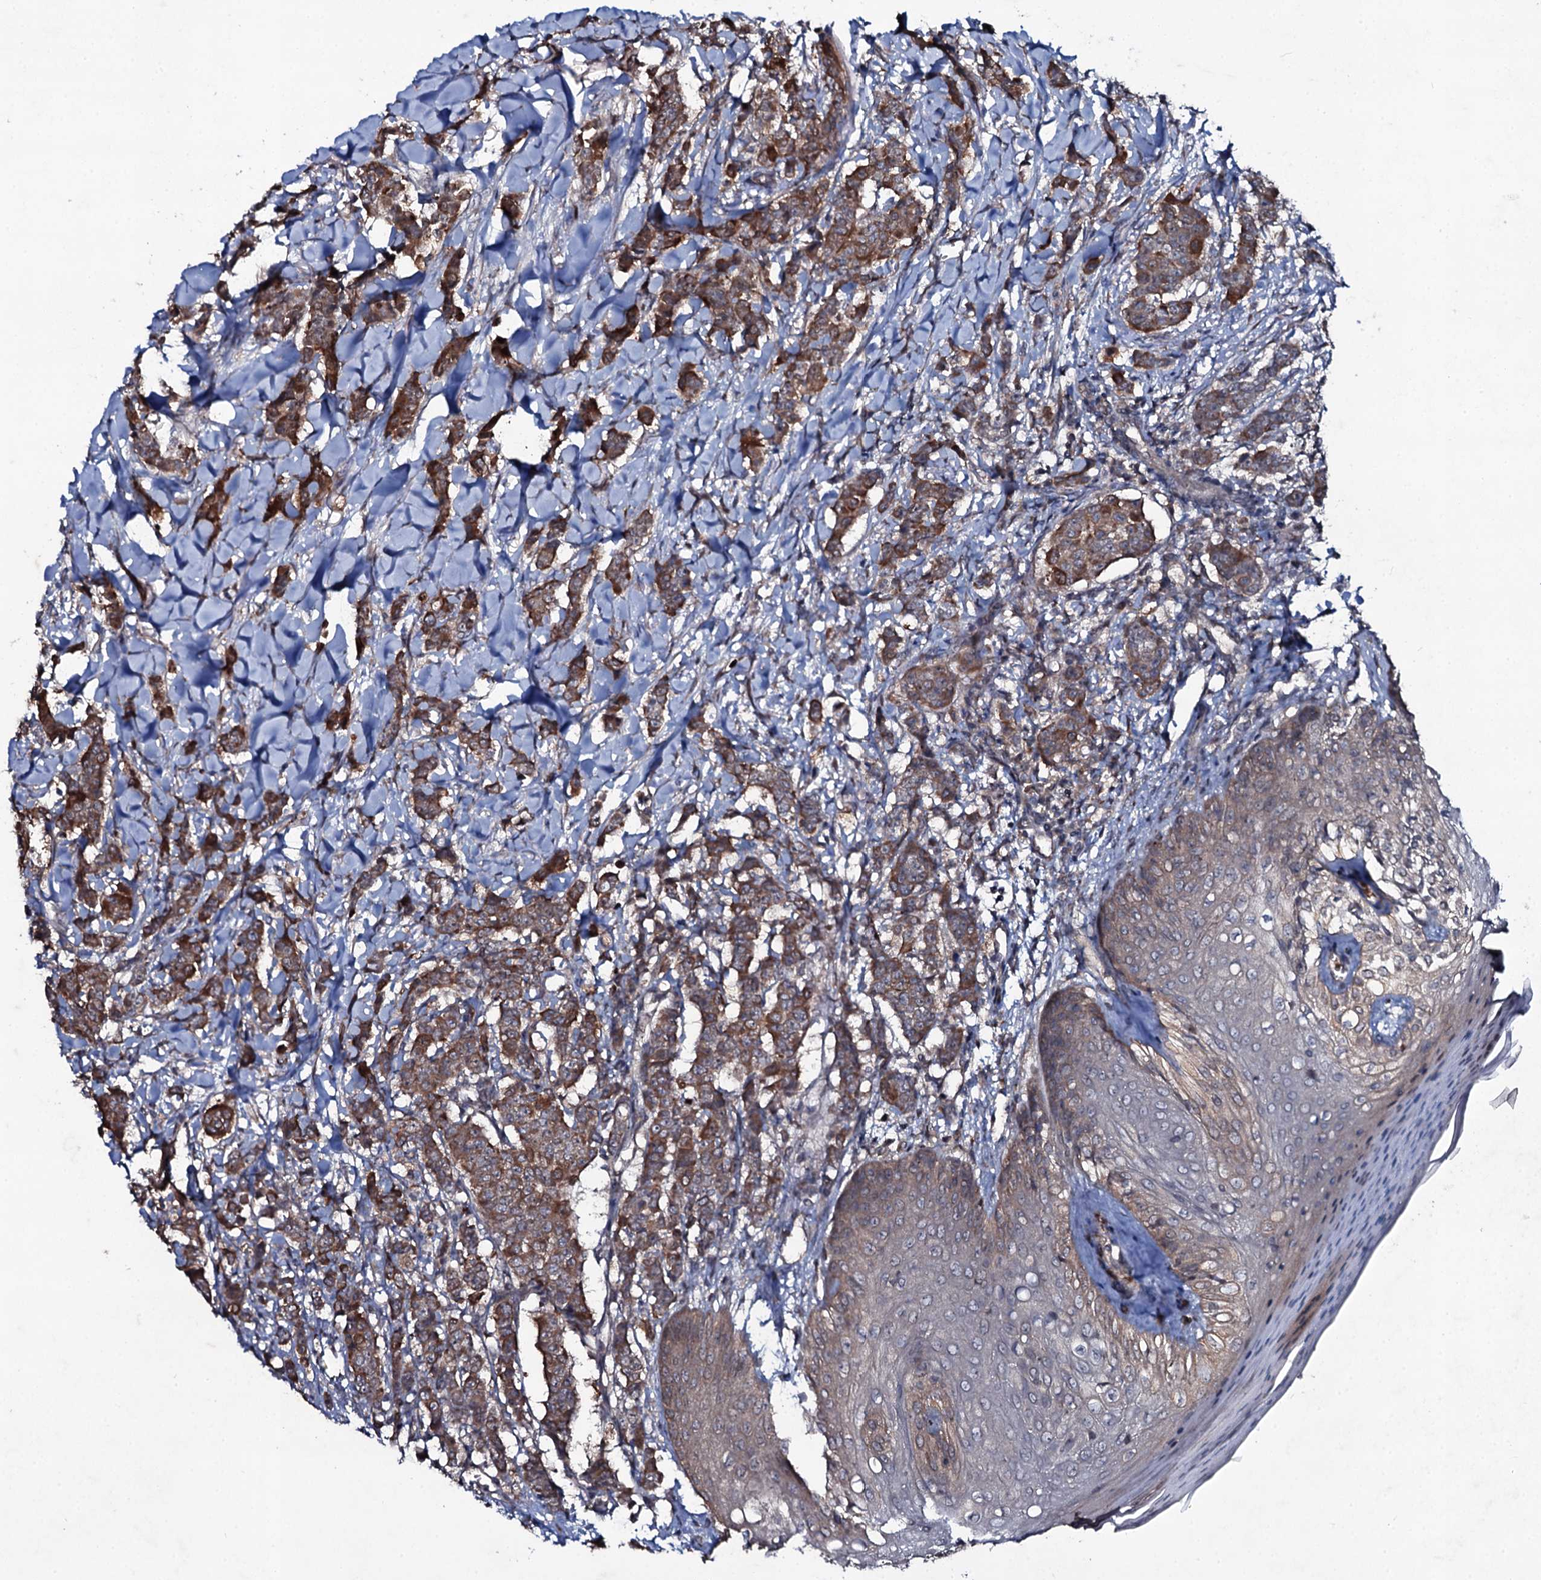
{"staining": {"intensity": "moderate", "quantity": ">75%", "location": "cytoplasmic/membranous"}, "tissue": "breast cancer", "cell_type": "Tumor cells", "image_type": "cancer", "snomed": [{"axis": "morphology", "description": "Duct carcinoma"}, {"axis": "topography", "description": "Breast"}], "caption": "An image of human breast cancer (intraductal carcinoma) stained for a protein demonstrates moderate cytoplasmic/membranous brown staining in tumor cells. (Brightfield microscopy of DAB IHC at high magnification).", "gene": "SNAP23", "patient": {"sex": "female", "age": 40}}